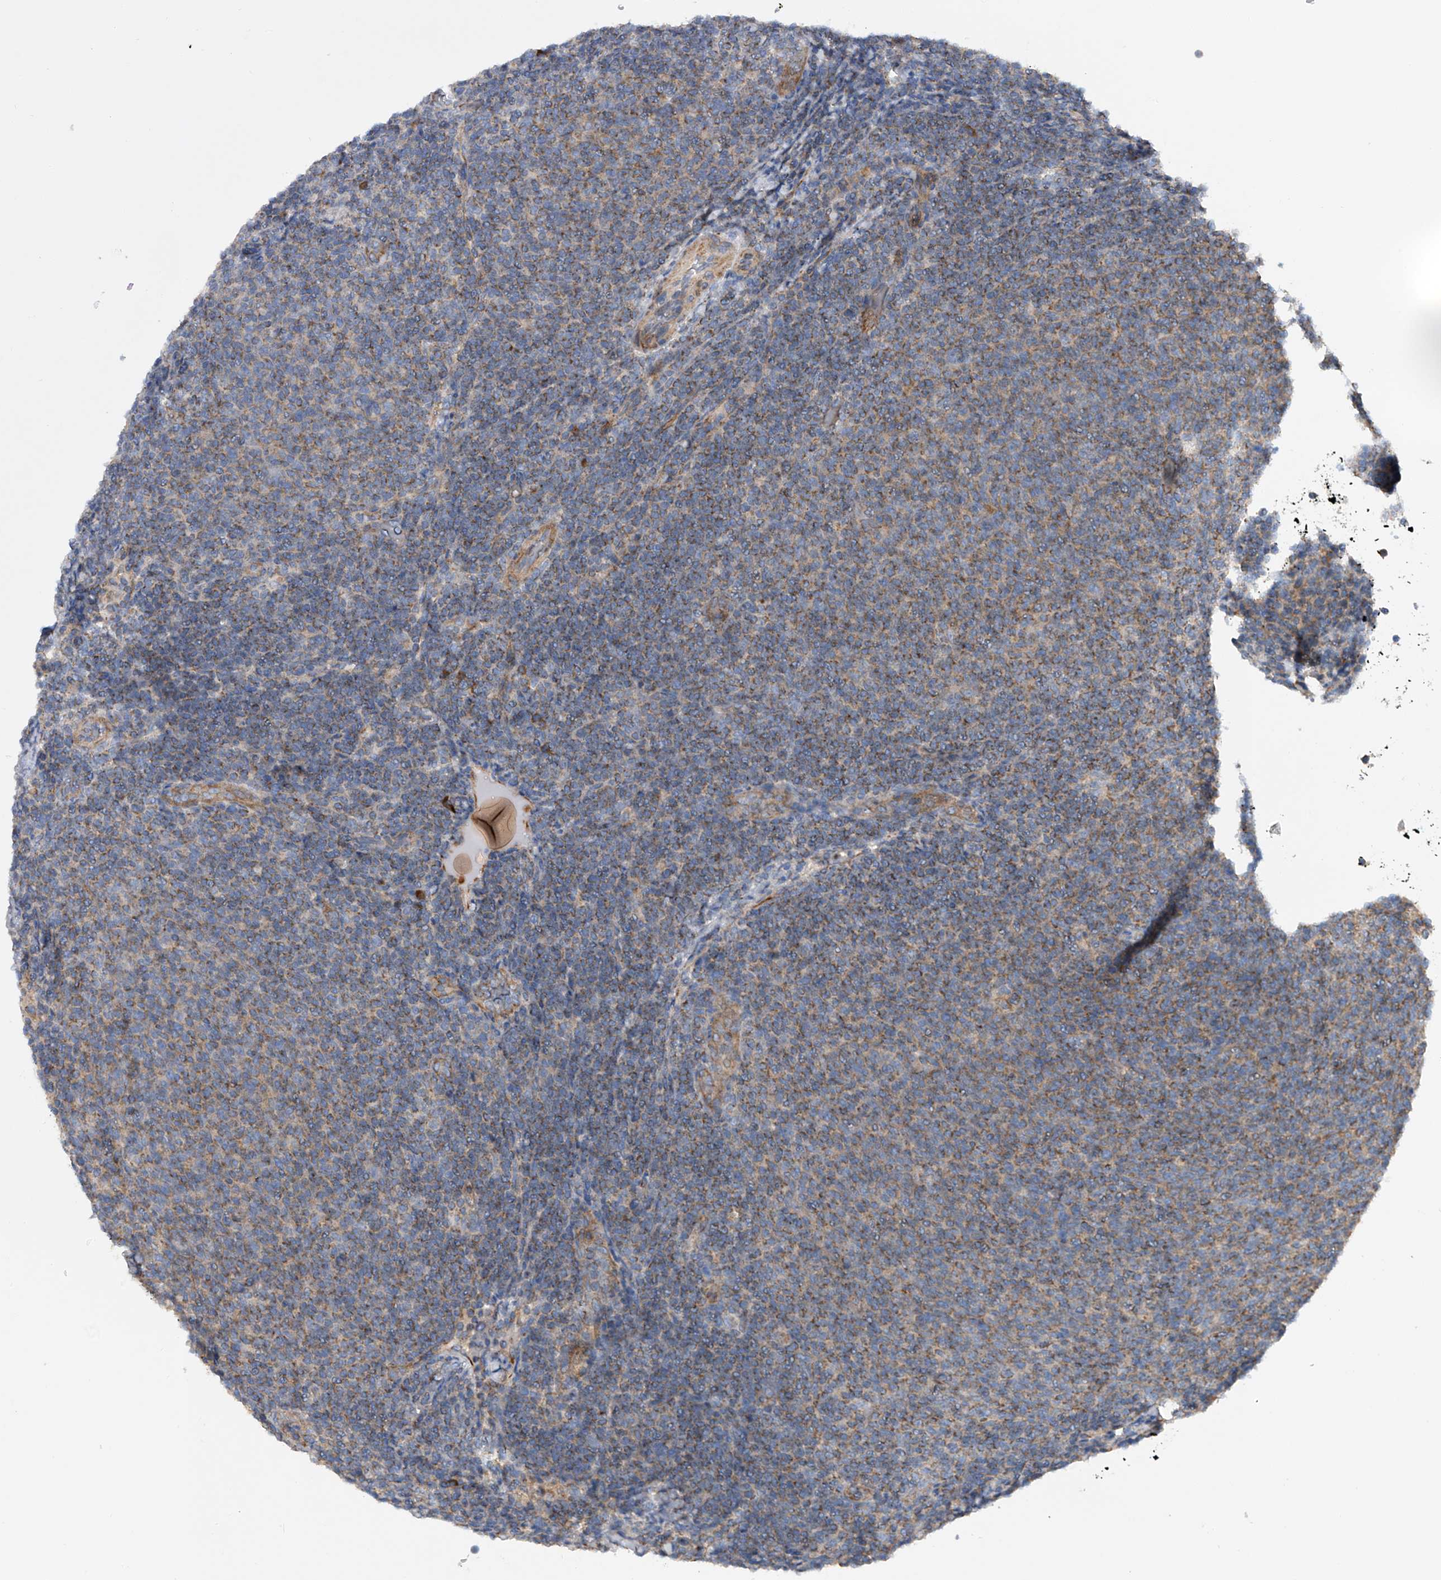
{"staining": {"intensity": "weak", "quantity": ">75%", "location": "cytoplasmic/membranous"}, "tissue": "lymphoma", "cell_type": "Tumor cells", "image_type": "cancer", "snomed": [{"axis": "morphology", "description": "Malignant lymphoma, non-Hodgkin's type, Low grade"}, {"axis": "topography", "description": "Lymph node"}], "caption": "This is a photomicrograph of immunohistochemistry (IHC) staining of lymphoma, which shows weak positivity in the cytoplasmic/membranous of tumor cells.", "gene": "MLYCD", "patient": {"sex": "male", "age": 66}}